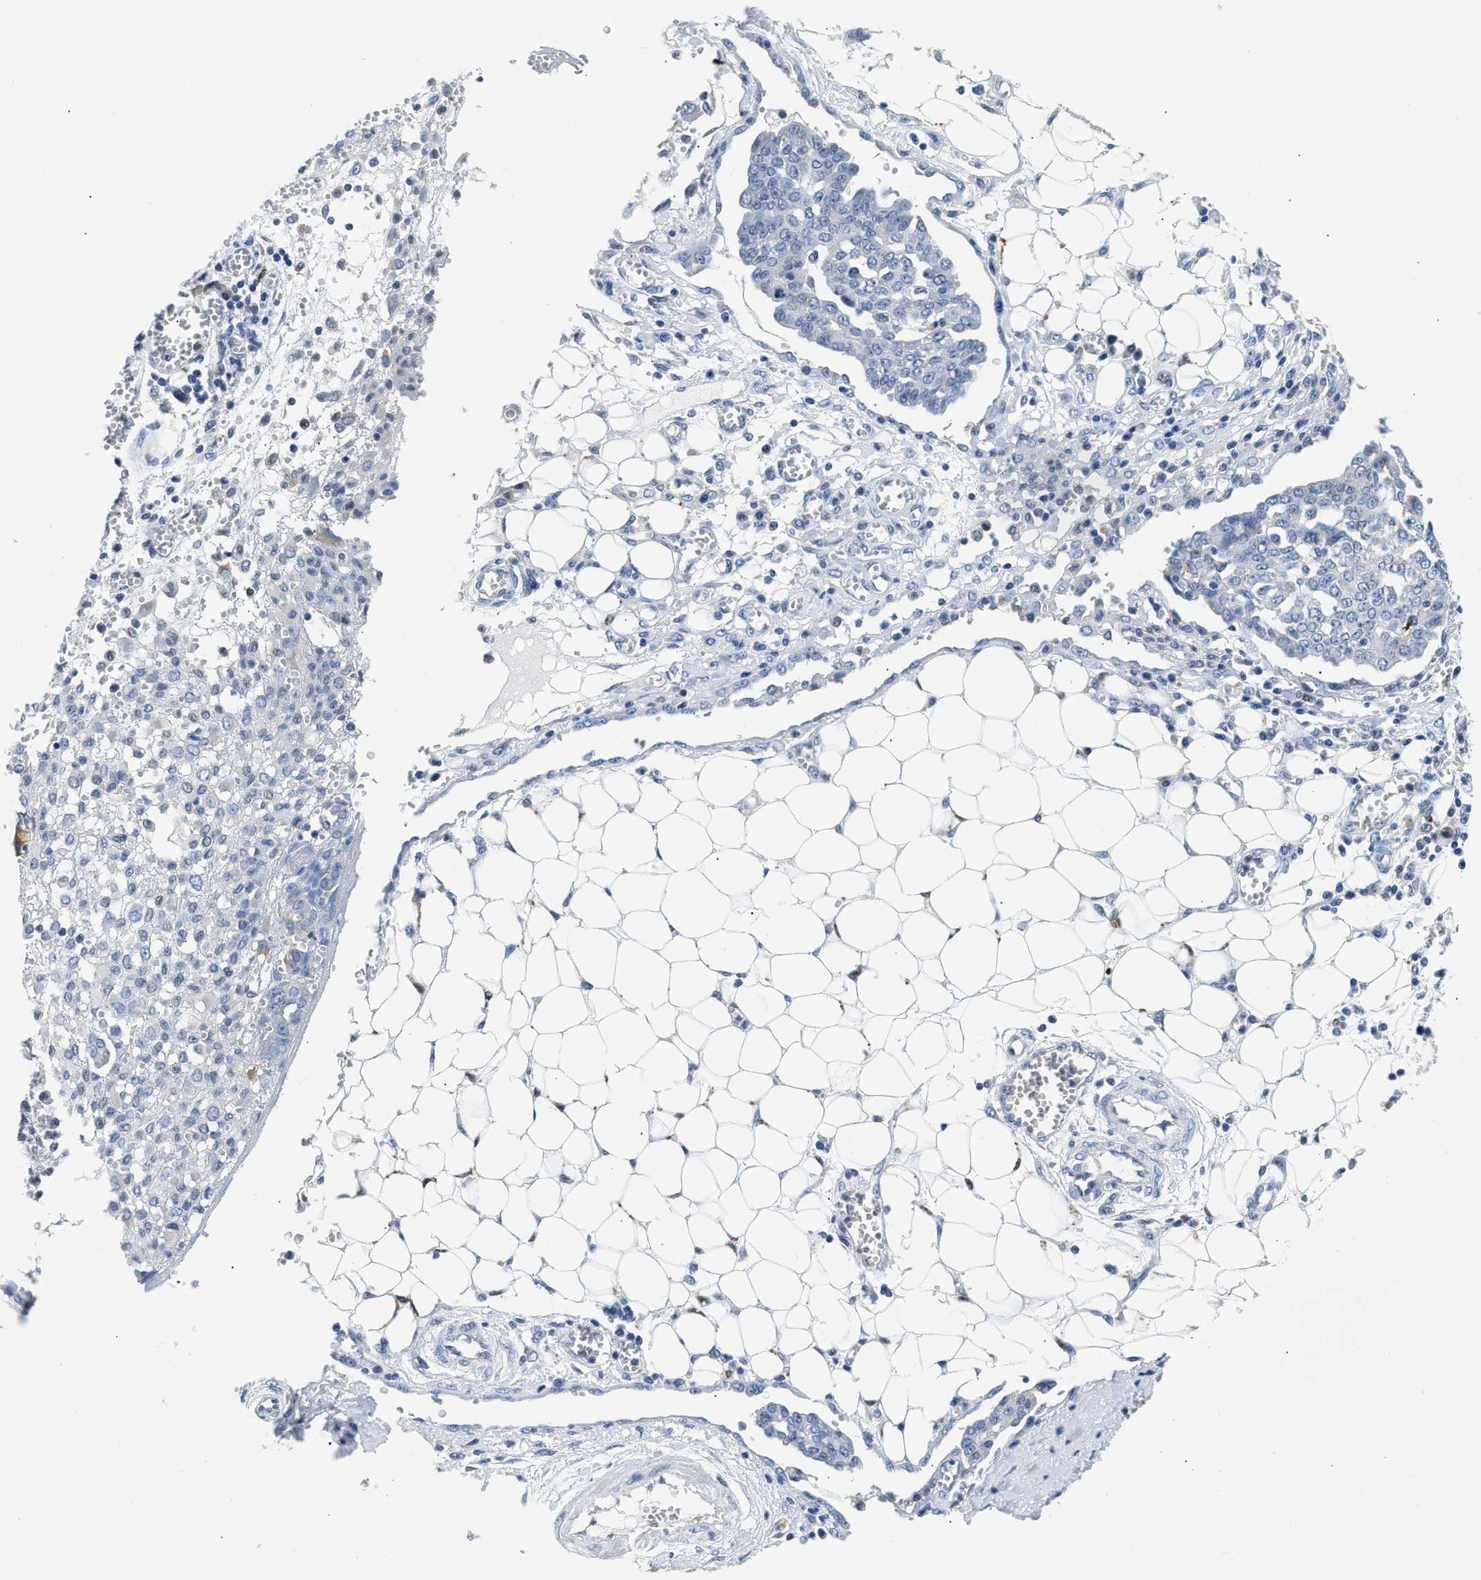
{"staining": {"intensity": "negative", "quantity": "none", "location": "none"}, "tissue": "ovarian cancer", "cell_type": "Tumor cells", "image_type": "cancer", "snomed": [{"axis": "morphology", "description": "Cystadenocarcinoma, serous, NOS"}, {"axis": "topography", "description": "Soft tissue"}, {"axis": "topography", "description": "Ovary"}], "caption": "This micrograph is of serous cystadenocarcinoma (ovarian) stained with immunohistochemistry to label a protein in brown with the nuclei are counter-stained blue. There is no positivity in tumor cells.", "gene": "PPM1L", "patient": {"sex": "female", "age": 57}}